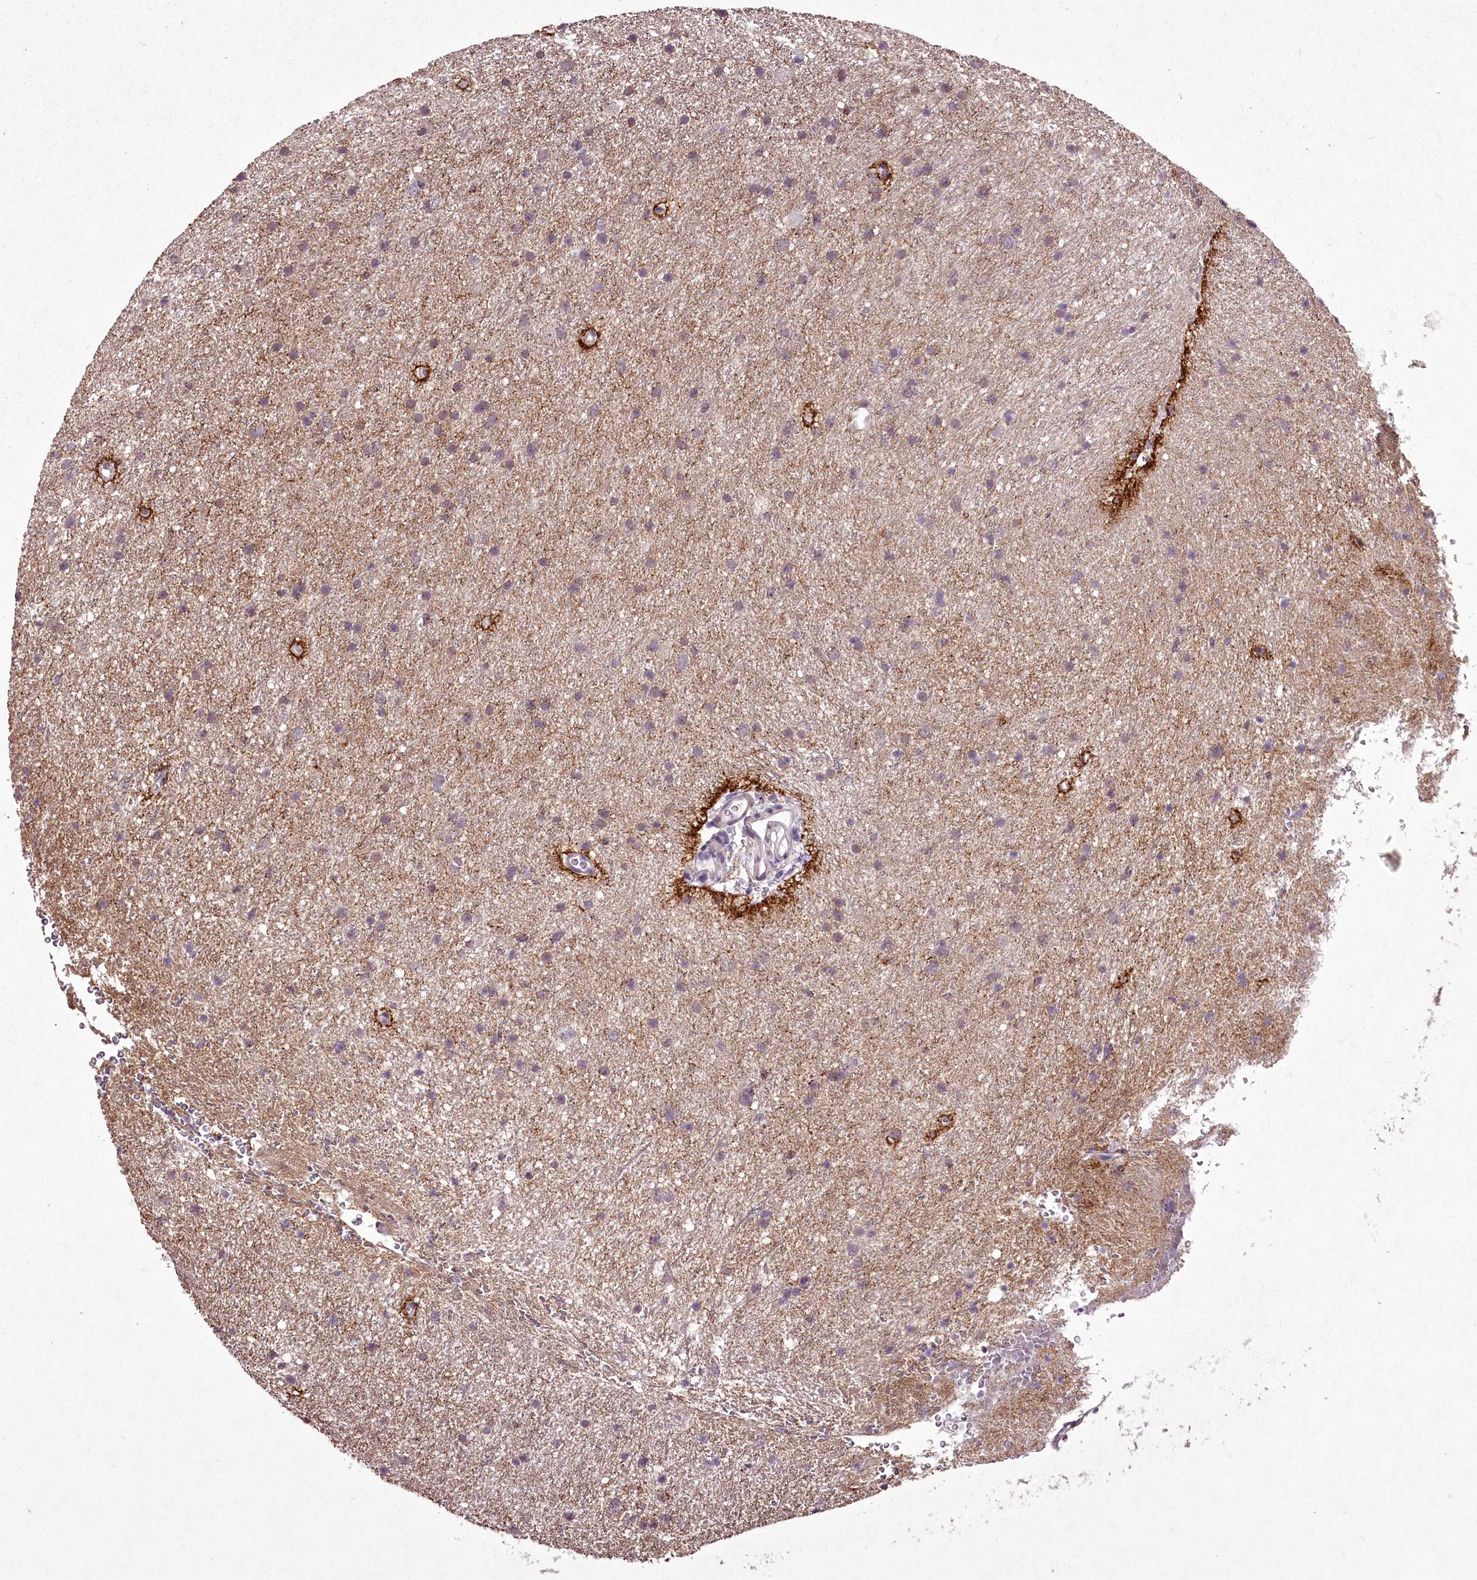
{"staining": {"intensity": "negative", "quantity": "none", "location": "none"}, "tissue": "glioma", "cell_type": "Tumor cells", "image_type": "cancer", "snomed": [{"axis": "morphology", "description": "Glioma, malignant, Low grade"}, {"axis": "topography", "description": "Cerebral cortex"}], "caption": "Immunohistochemistry histopathology image of neoplastic tissue: glioma stained with DAB (3,3'-diaminobenzidine) displays no significant protein staining in tumor cells. Nuclei are stained in blue.", "gene": "C1orf56", "patient": {"sex": "female", "age": 39}}